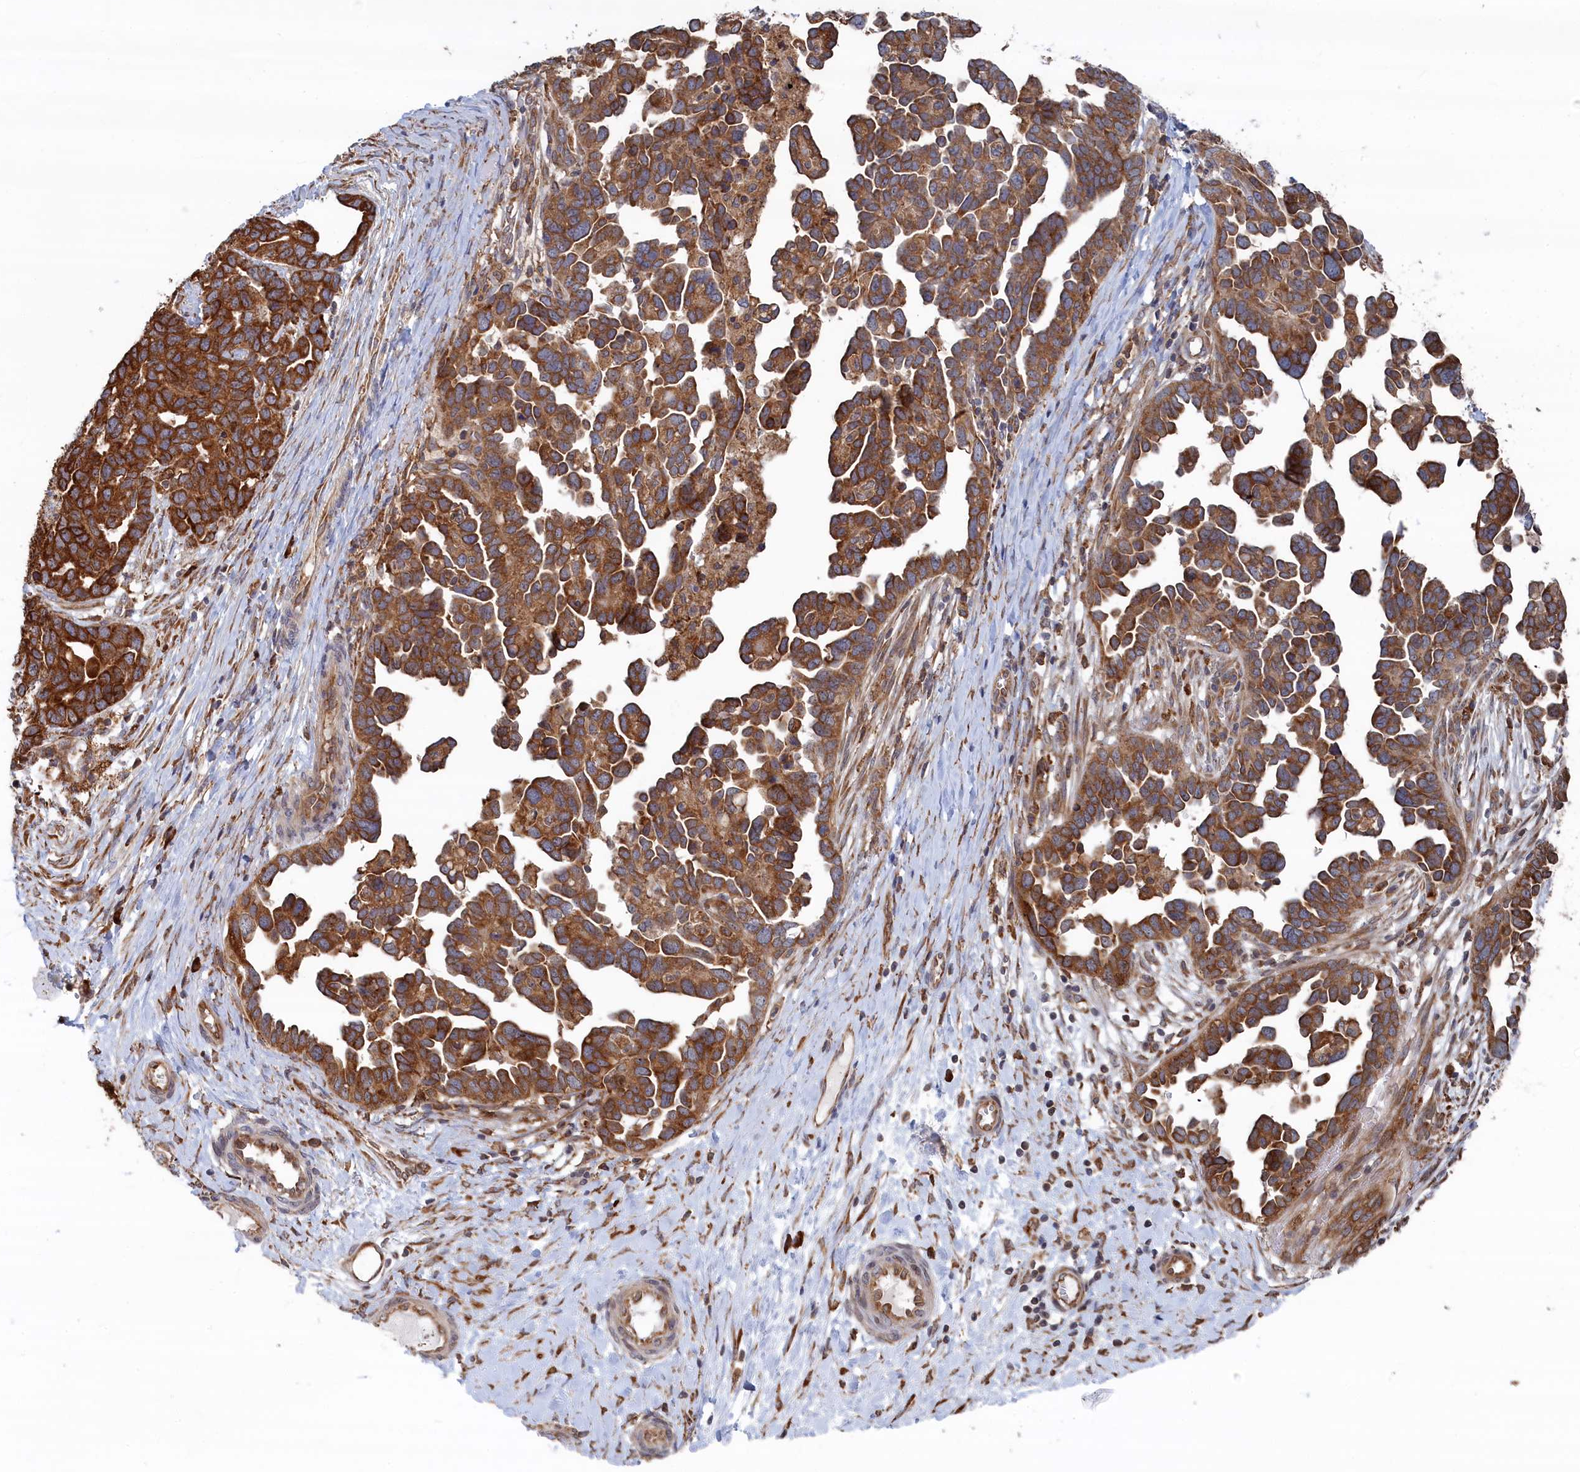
{"staining": {"intensity": "strong", "quantity": ">75%", "location": "cytoplasmic/membranous"}, "tissue": "ovarian cancer", "cell_type": "Tumor cells", "image_type": "cancer", "snomed": [{"axis": "morphology", "description": "Cystadenocarcinoma, serous, NOS"}, {"axis": "topography", "description": "Ovary"}], "caption": "There is high levels of strong cytoplasmic/membranous staining in tumor cells of ovarian cancer, as demonstrated by immunohistochemical staining (brown color).", "gene": "BPIFB6", "patient": {"sex": "female", "age": 54}}